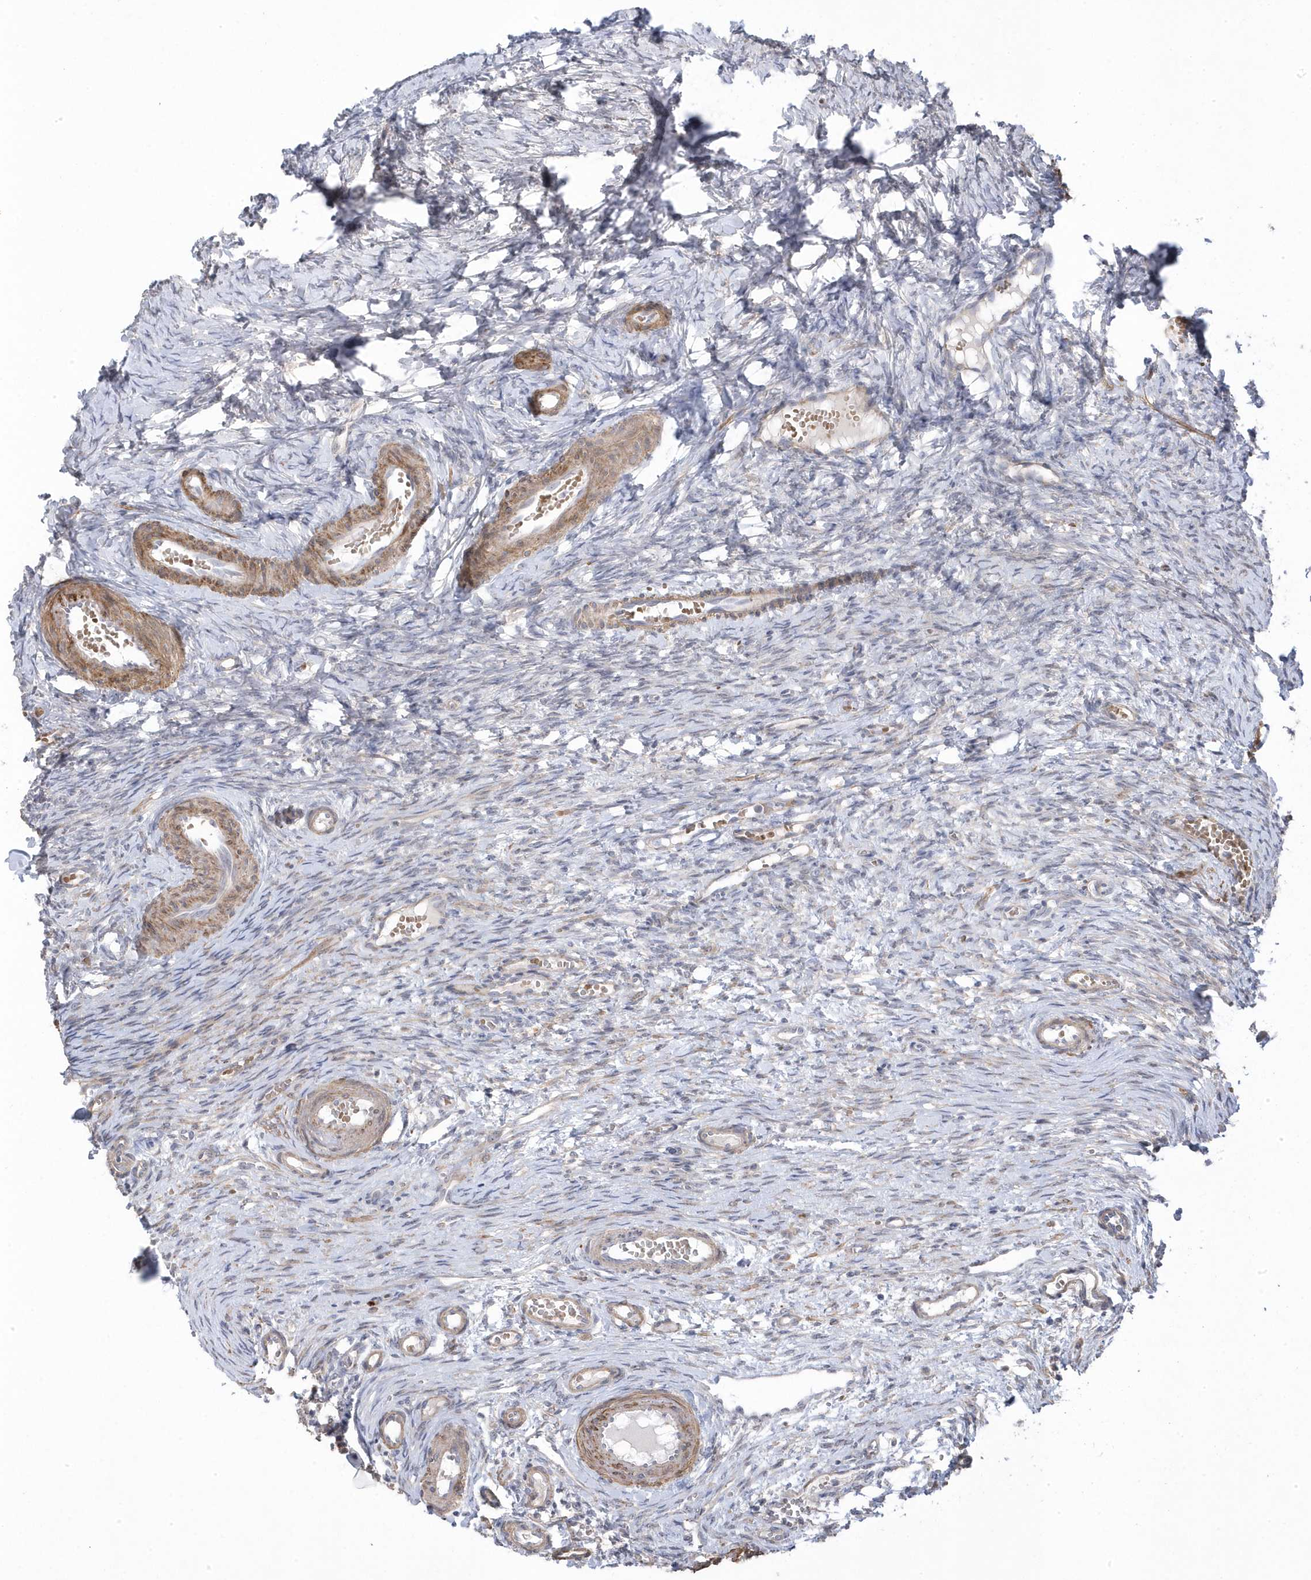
{"staining": {"intensity": "negative", "quantity": "none", "location": "none"}, "tissue": "ovary", "cell_type": "Ovarian stroma cells", "image_type": "normal", "snomed": [{"axis": "morphology", "description": "Adenocarcinoma, NOS"}, {"axis": "topography", "description": "Endometrium"}], "caption": "The photomicrograph reveals no staining of ovarian stroma cells in benign ovary. (Stains: DAB (3,3'-diaminobenzidine) IHC with hematoxylin counter stain, Microscopy: brightfield microscopy at high magnification).", "gene": "GTPBP6", "patient": {"sex": "female", "age": 32}}